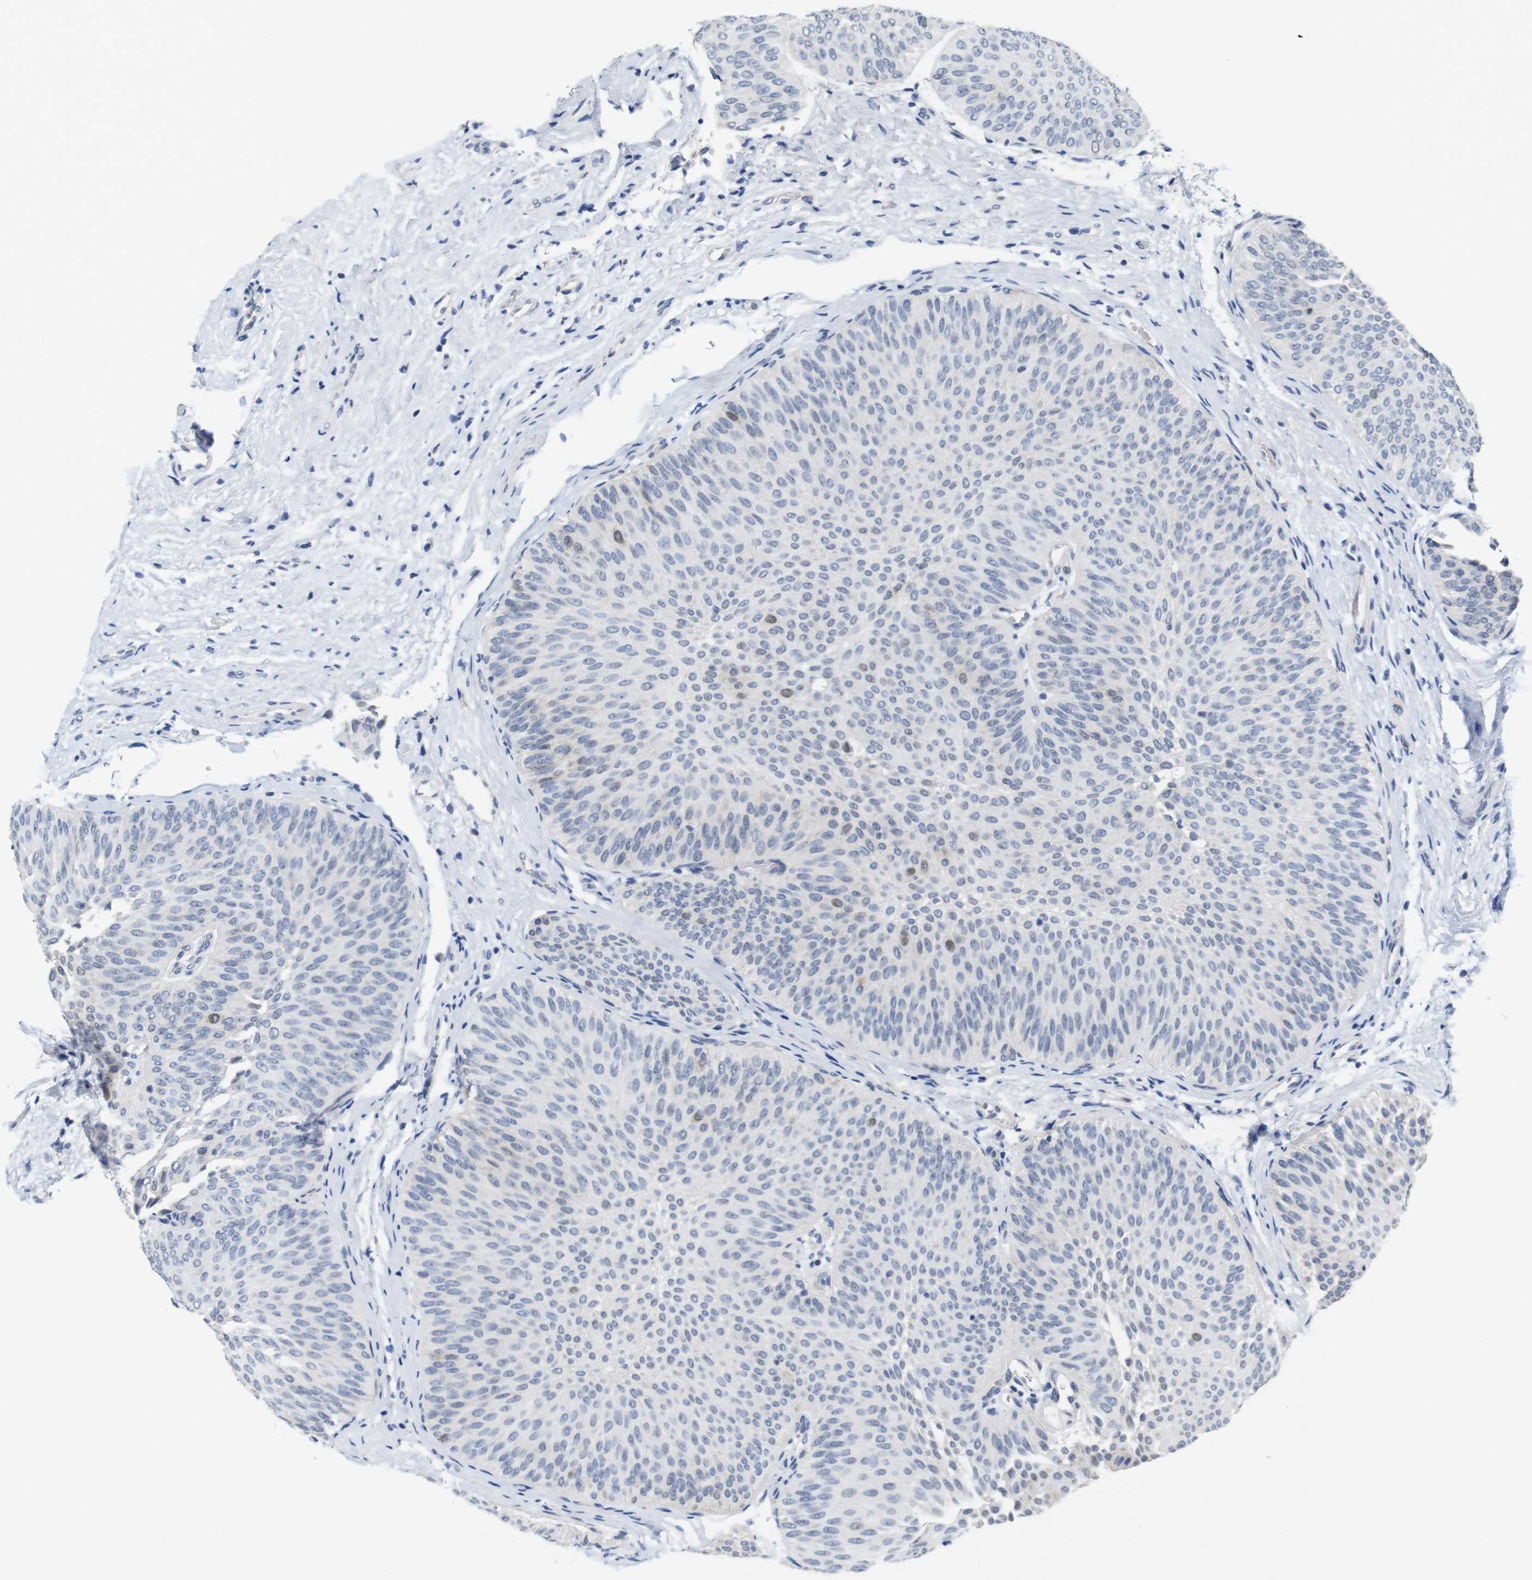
{"staining": {"intensity": "negative", "quantity": "none", "location": "none"}, "tissue": "urothelial cancer", "cell_type": "Tumor cells", "image_type": "cancer", "snomed": [{"axis": "morphology", "description": "Urothelial carcinoma, Low grade"}, {"axis": "topography", "description": "Urinary bladder"}], "caption": "There is no significant expression in tumor cells of urothelial carcinoma (low-grade).", "gene": "CDK2", "patient": {"sex": "female", "age": 60}}